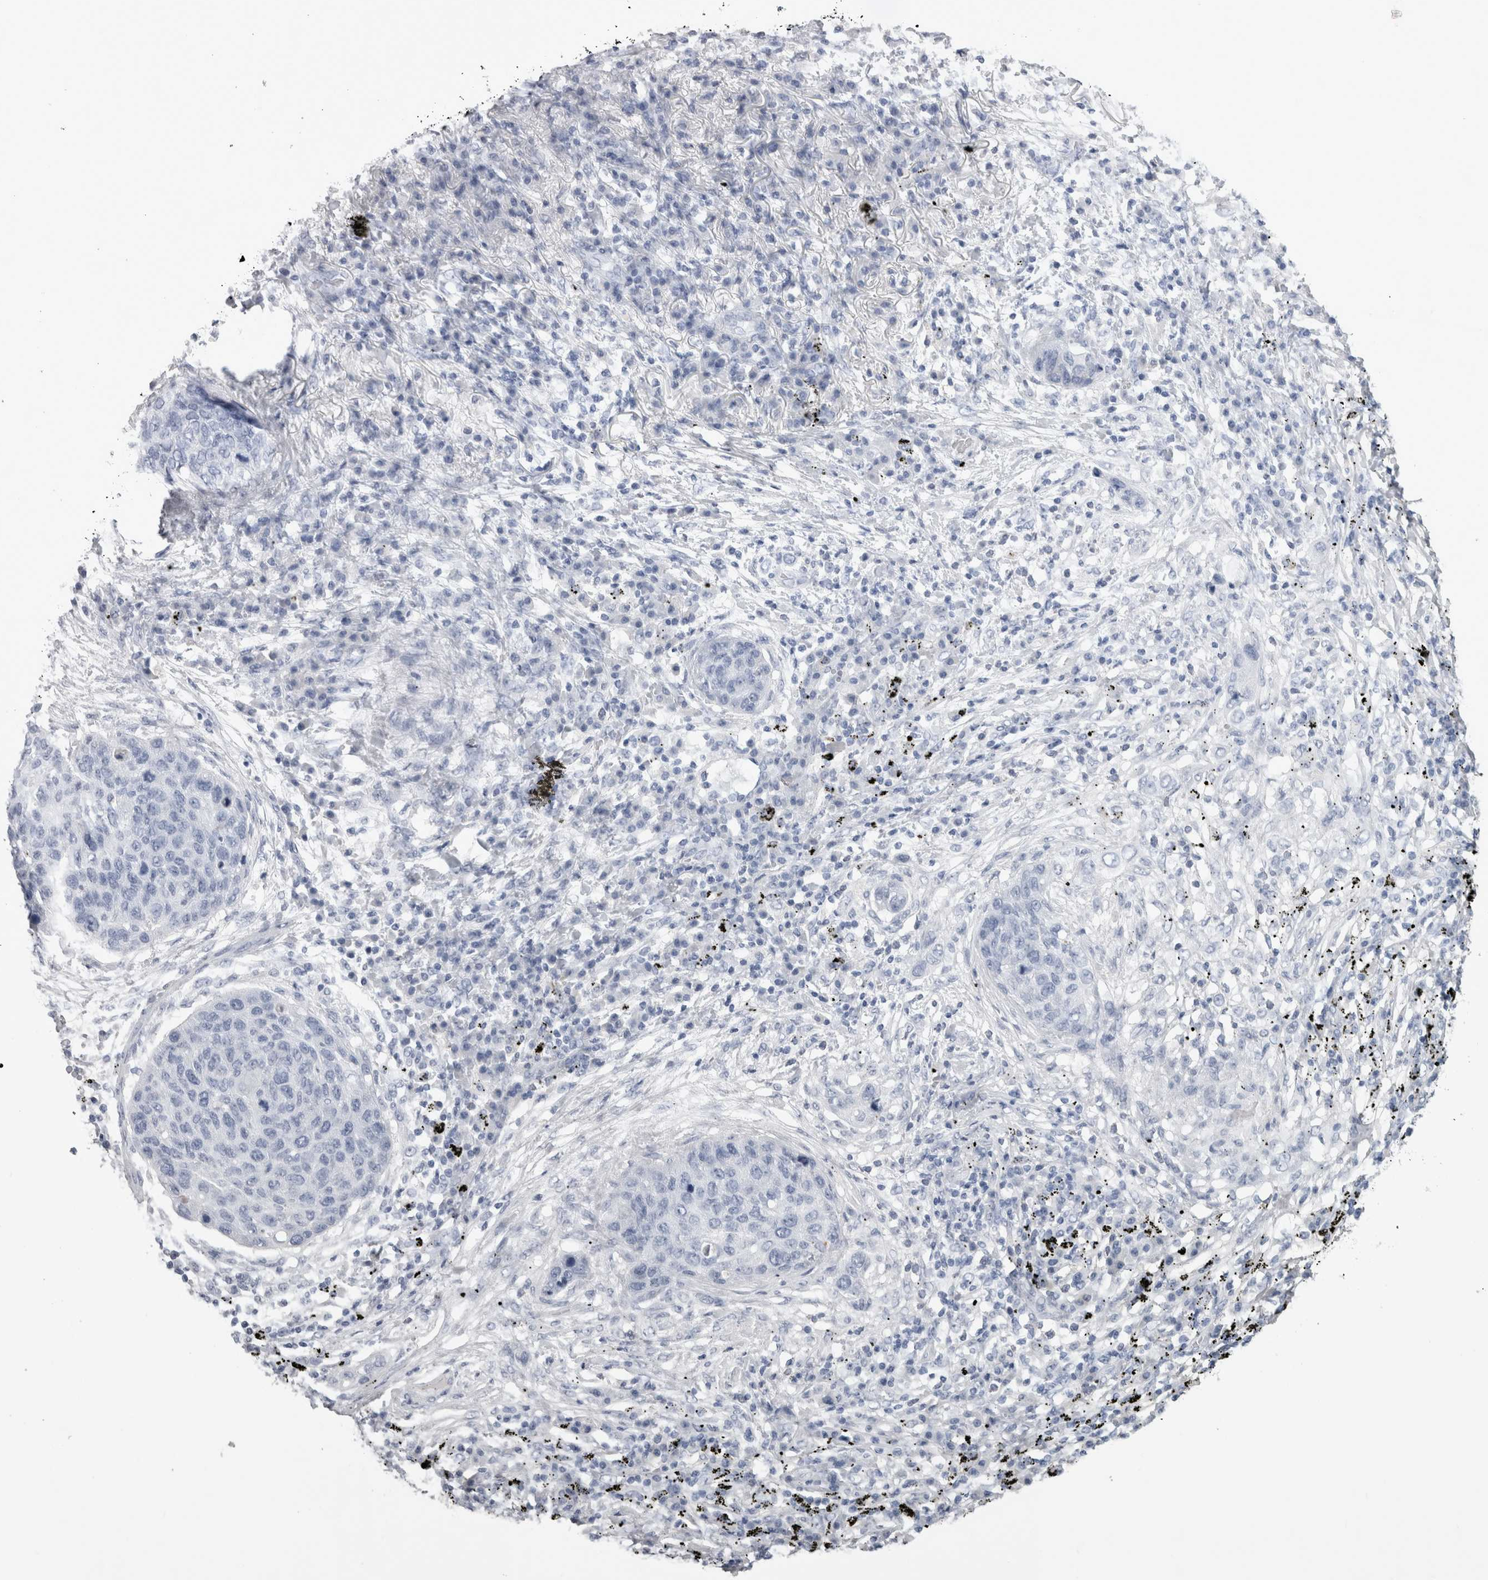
{"staining": {"intensity": "negative", "quantity": "none", "location": "none"}, "tissue": "lung cancer", "cell_type": "Tumor cells", "image_type": "cancer", "snomed": [{"axis": "morphology", "description": "Squamous cell carcinoma, NOS"}, {"axis": "topography", "description": "Lung"}], "caption": "Tumor cells show no significant expression in lung squamous cell carcinoma.", "gene": "ADAM2", "patient": {"sex": "female", "age": 63}}